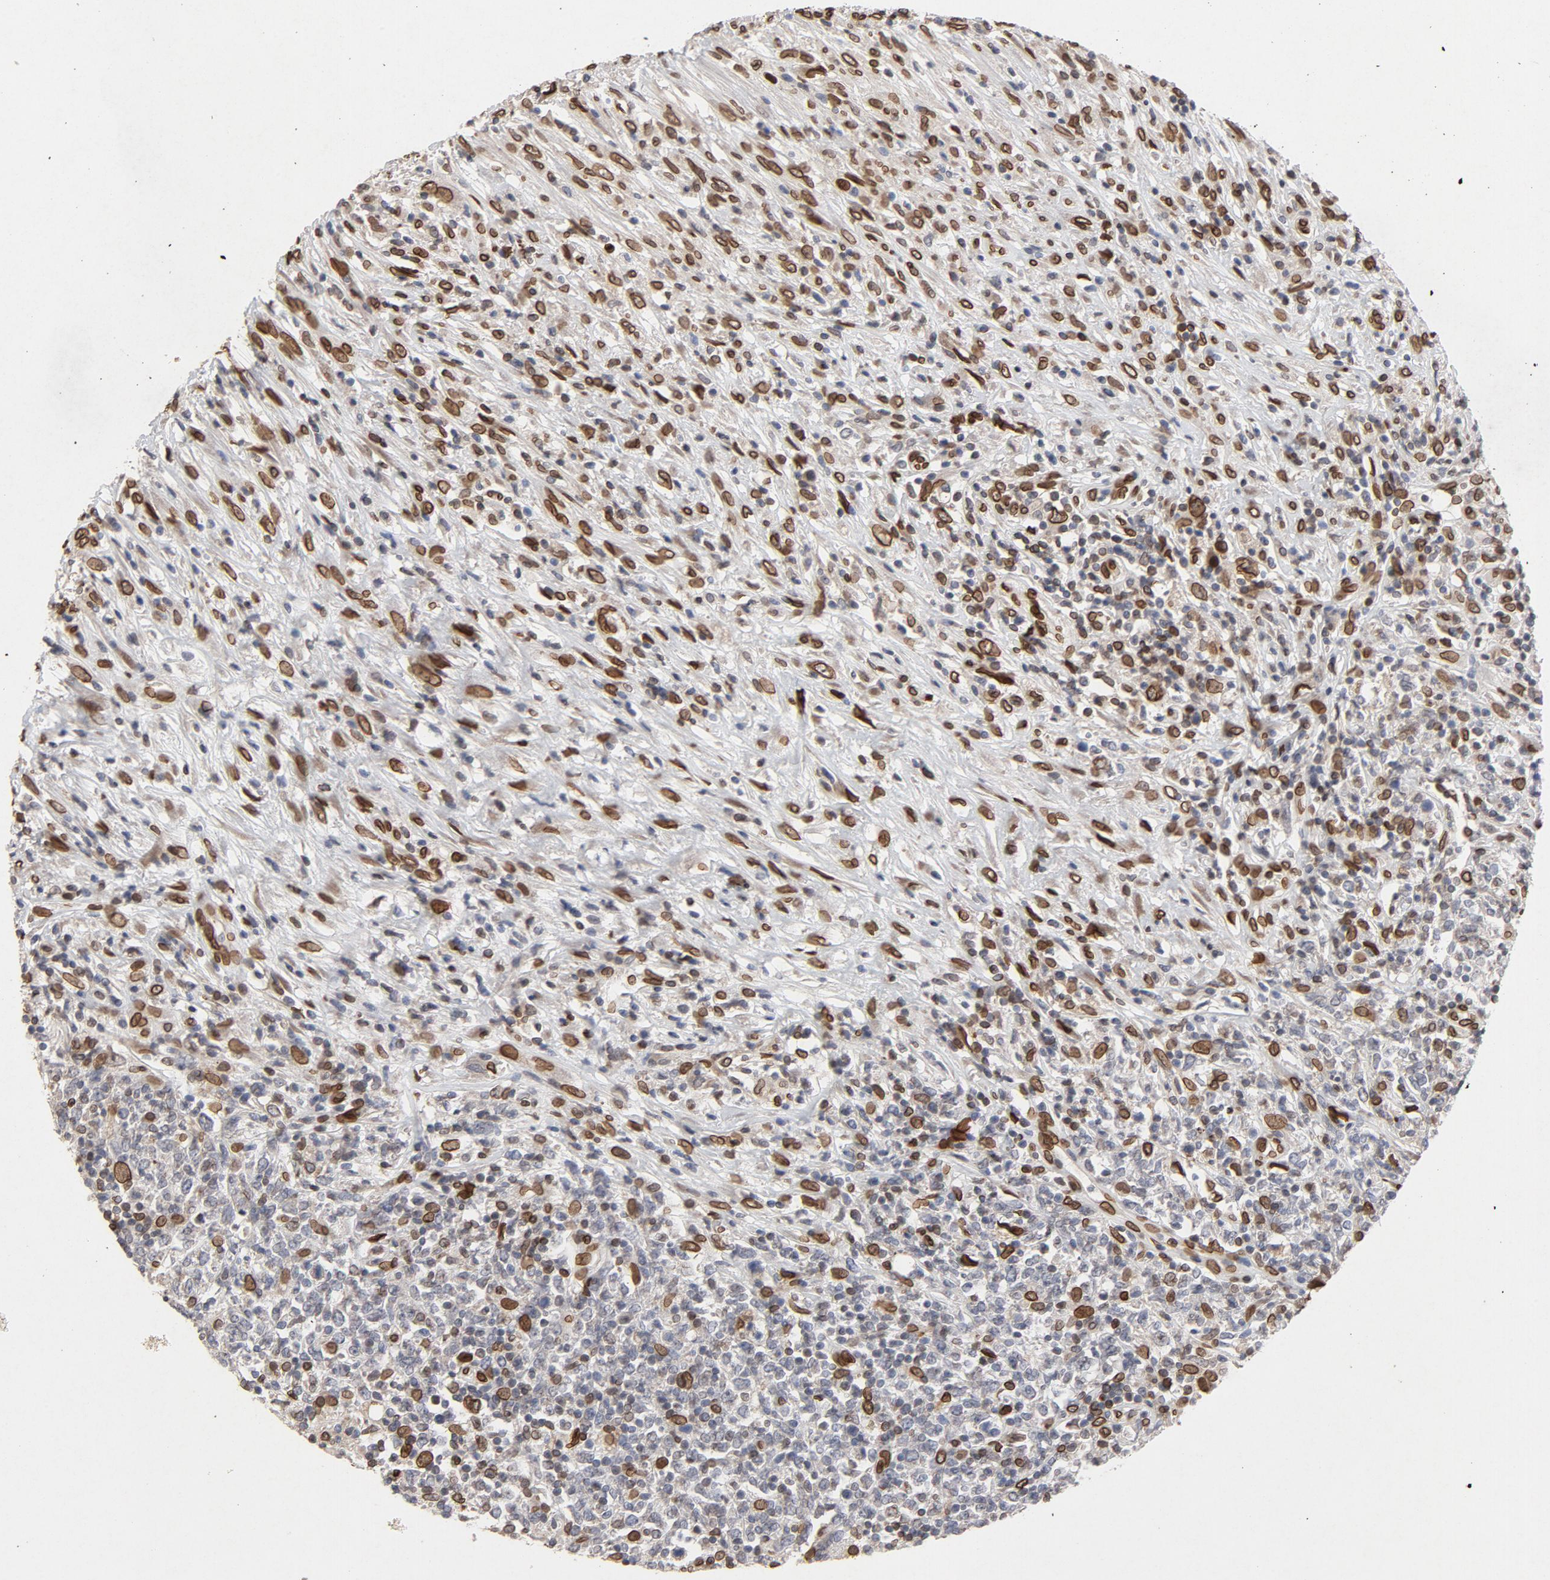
{"staining": {"intensity": "strong", "quantity": "25%-75%", "location": "cytoplasmic/membranous,nuclear"}, "tissue": "lymphoma", "cell_type": "Tumor cells", "image_type": "cancer", "snomed": [{"axis": "morphology", "description": "Malignant lymphoma, non-Hodgkin's type, High grade"}, {"axis": "topography", "description": "Lymph node"}], "caption": "Approximately 25%-75% of tumor cells in human lymphoma show strong cytoplasmic/membranous and nuclear protein expression as visualized by brown immunohistochemical staining.", "gene": "LMNA", "patient": {"sex": "female", "age": 84}}